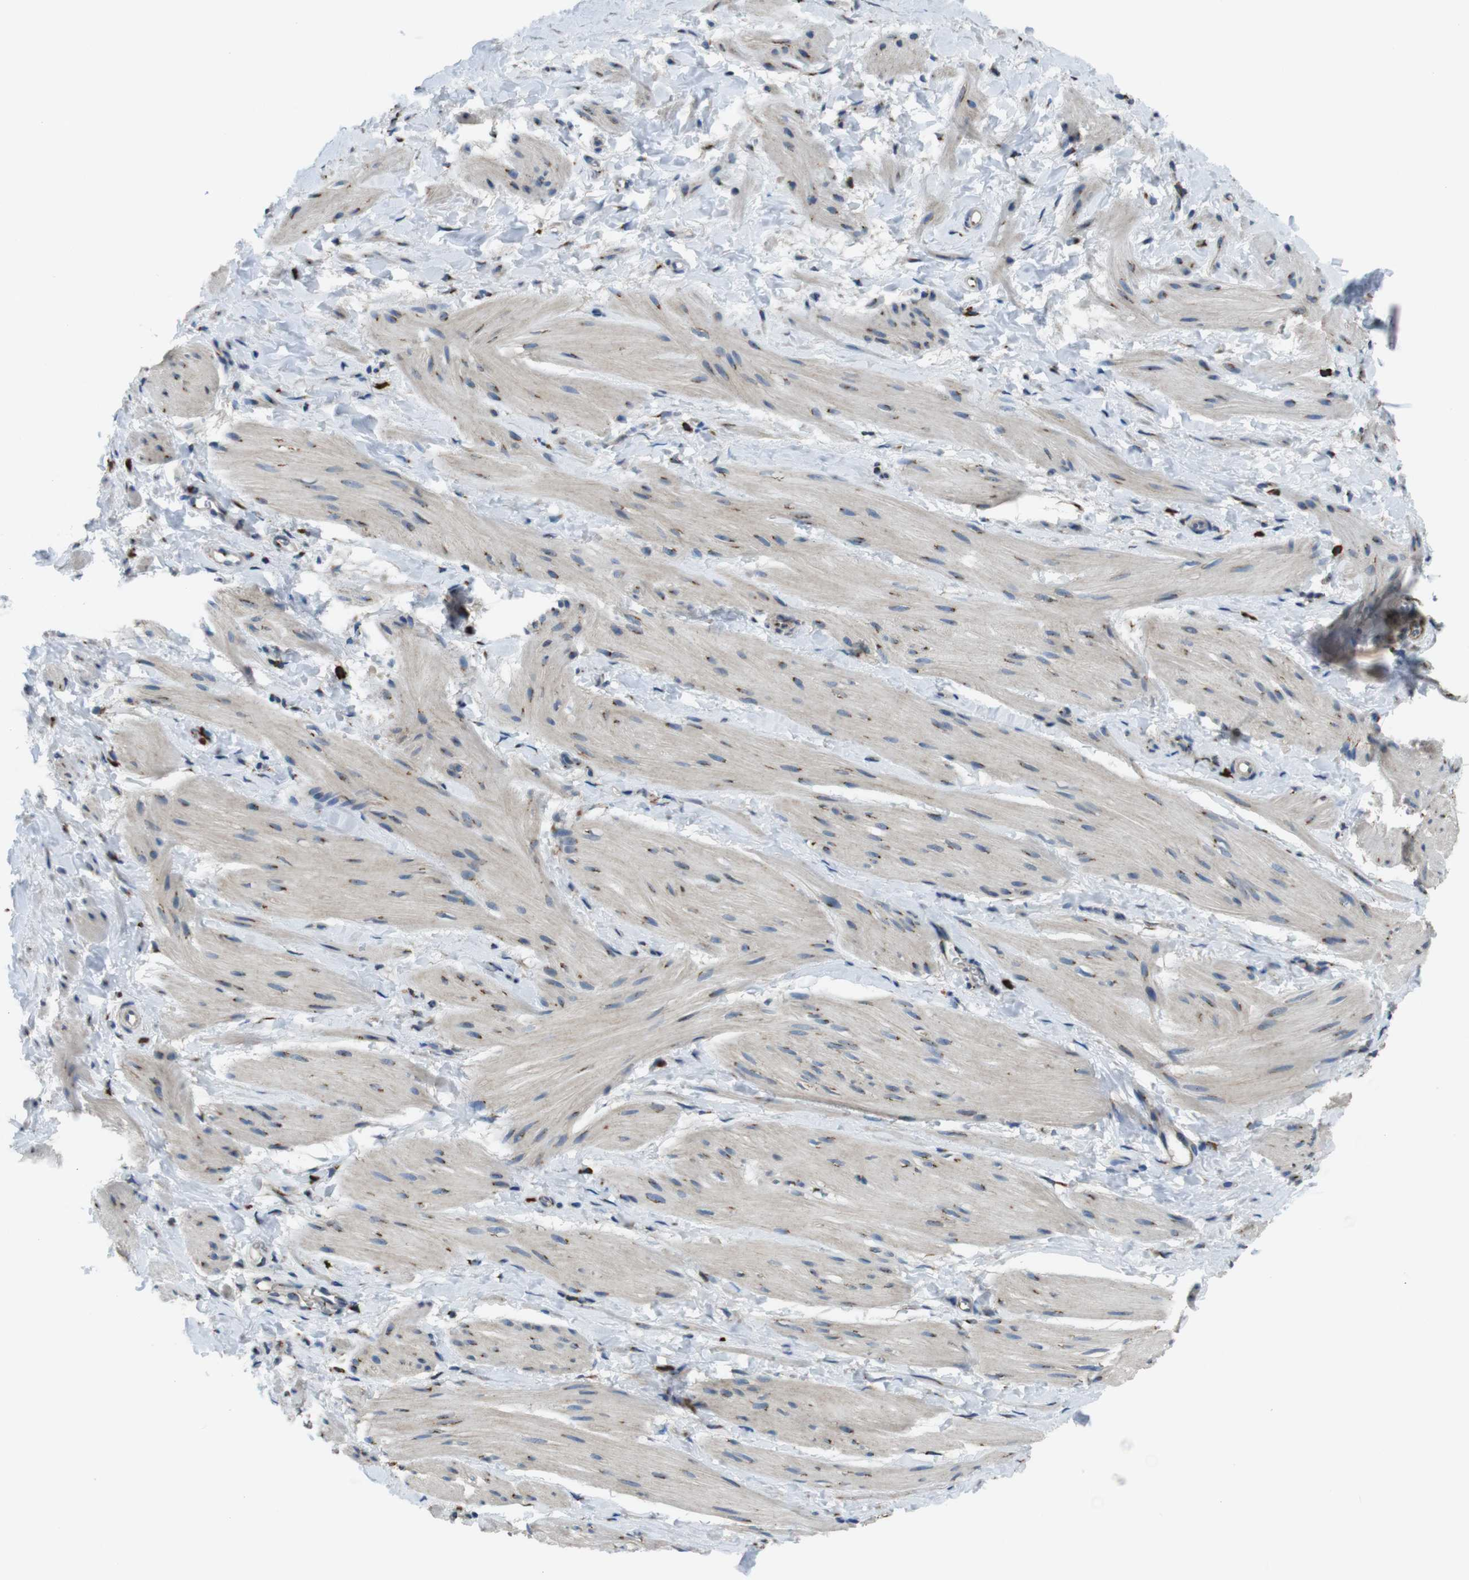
{"staining": {"intensity": "weak", "quantity": ">75%", "location": "cytoplasmic/membranous"}, "tissue": "smooth muscle", "cell_type": "Smooth muscle cells", "image_type": "normal", "snomed": [{"axis": "morphology", "description": "Normal tissue, NOS"}, {"axis": "topography", "description": "Smooth muscle"}], "caption": "The photomicrograph displays staining of normal smooth muscle, revealing weak cytoplasmic/membranous protein positivity (brown color) within smooth muscle cells. The staining is performed using DAB (3,3'-diaminobenzidine) brown chromogen to label protein expression. The nuclei are counter-stained blue using hematoxylin.", "gene": "RAB6A", "patient": {"sex": "male", "age": 16}}